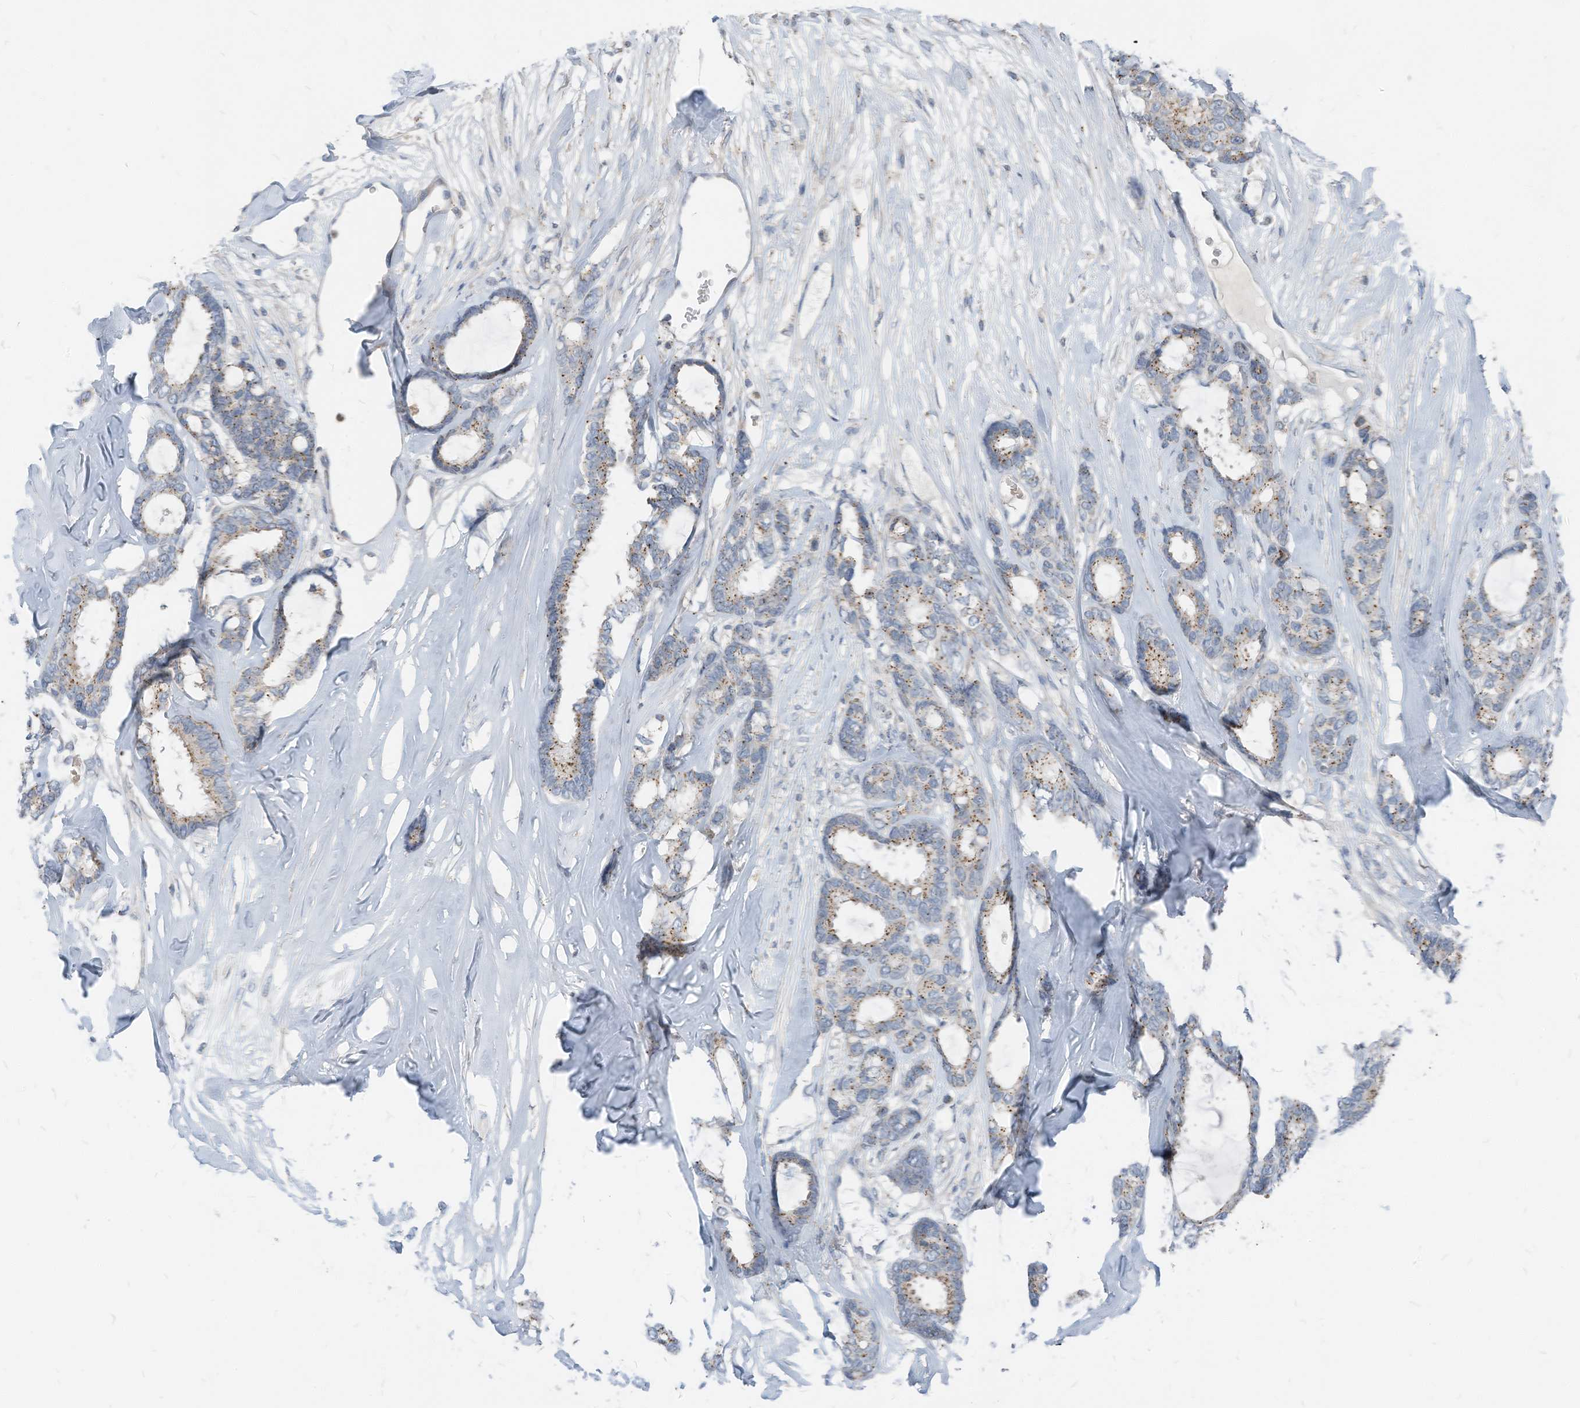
{"staining": {"intensity": "weak", "quantity": ">75%", "location": "cytoplasmic/membranous"}, "tissue": "breast cancer", "cell_type": "Tumor cells", "image_type": "cancer", "snomed": [{"axis": "morphology", "description": "Duct carcinoma"}, {"axis": "topography", "description": "Breast"}], "caption": "Breast intraductal carcinoma stained for a protein (brown) reveals weak cytoplasmic/membranous positive staining in about >75% of tumor cells.", "gene": "CHMP2B", "patient": {"sex": "female", "age": 87}}